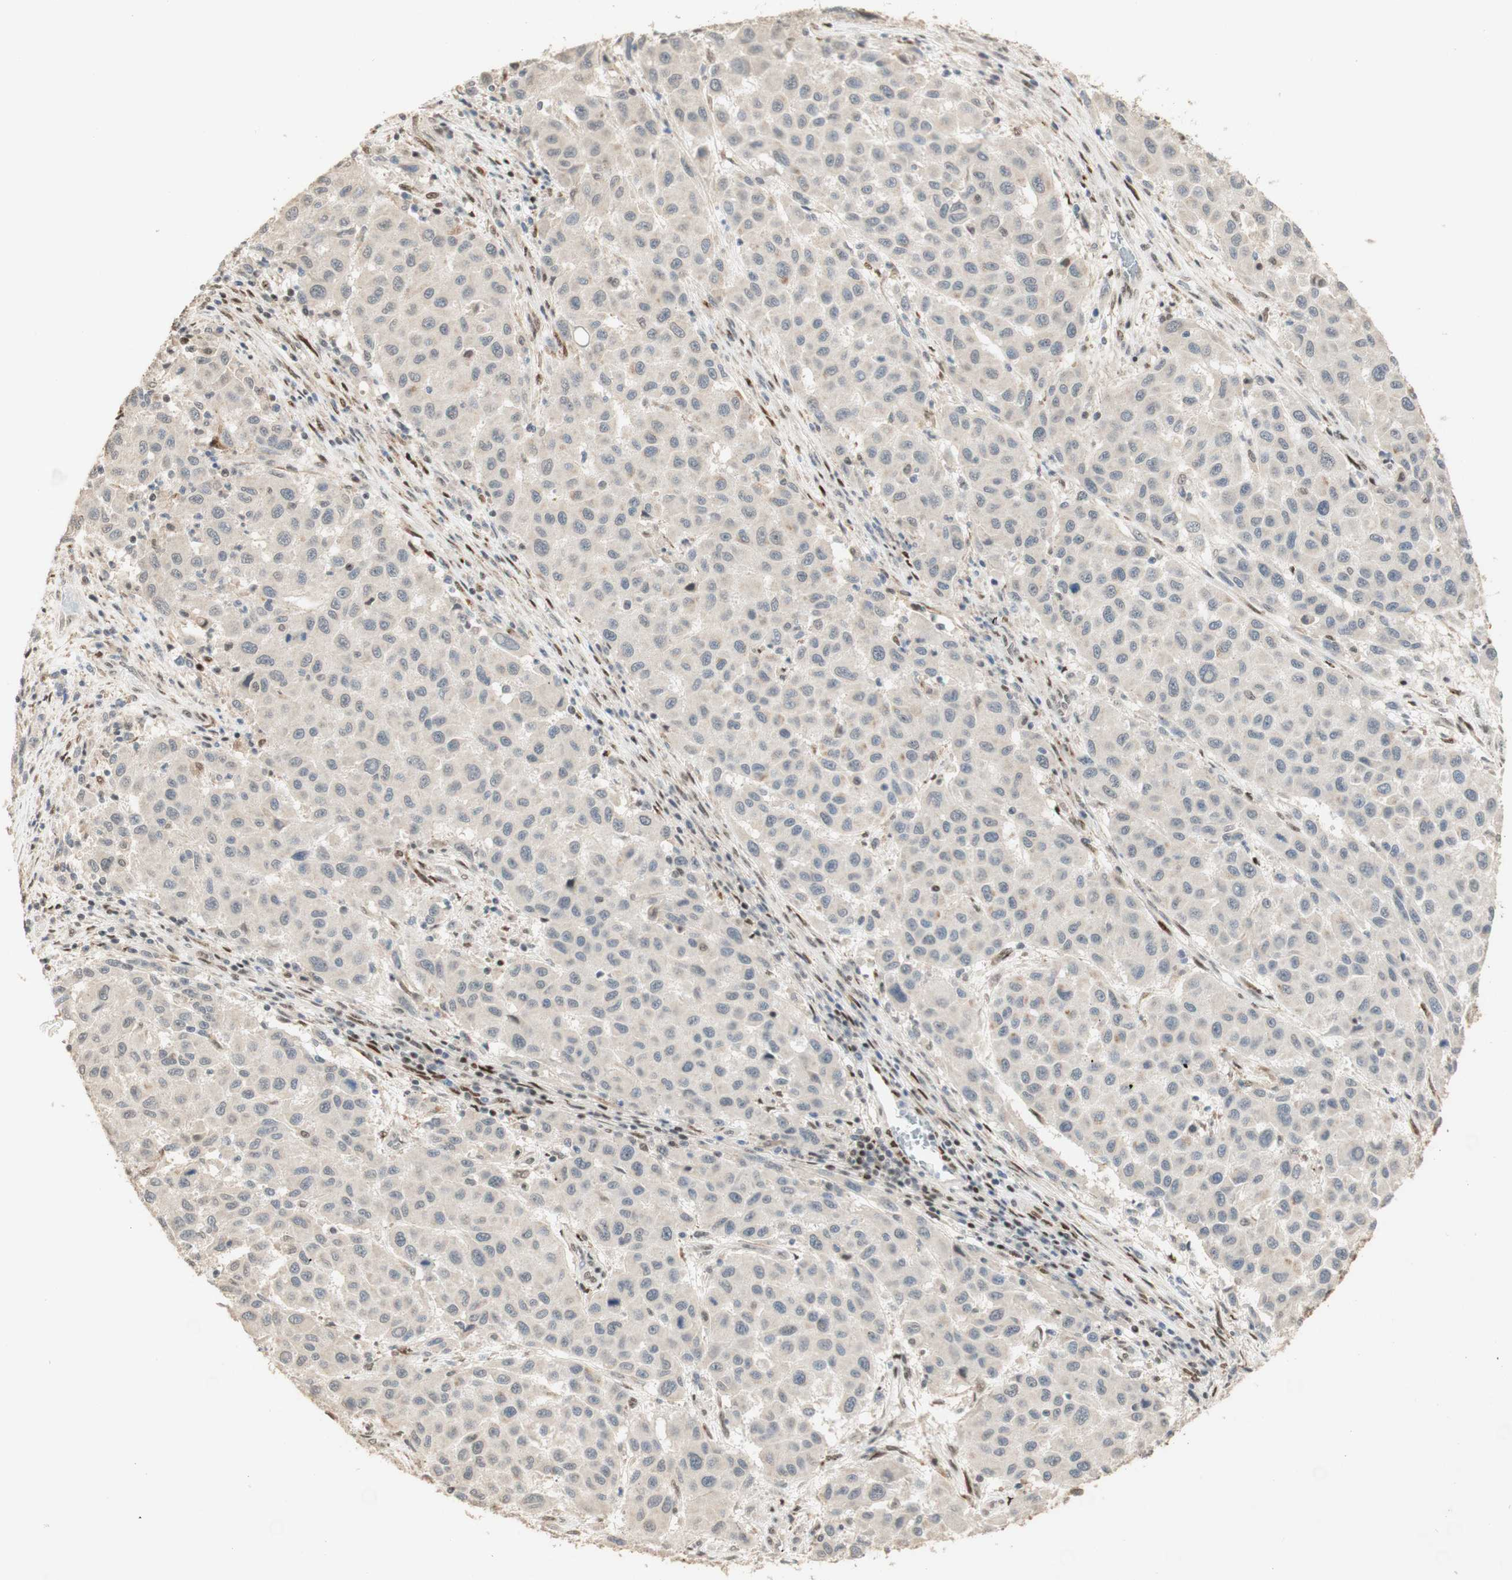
{"staining": {"intensity": "negative", "quantity": "none", "location": "none"}, "tissue": "melanoma", "cell_type": "Tumor cells", "image_type": "cancer", "snomed": [{"axis": "morphology", "description": "Malignant melanoma, Metastatic site"}, {"axis": "topography", "description": "Lymph node"}], "caption": "Tumor cells are negative for brown protein staining in melanoma.", "gene": "FOXP1", "patient": {"sex": "male", "age": 61}}